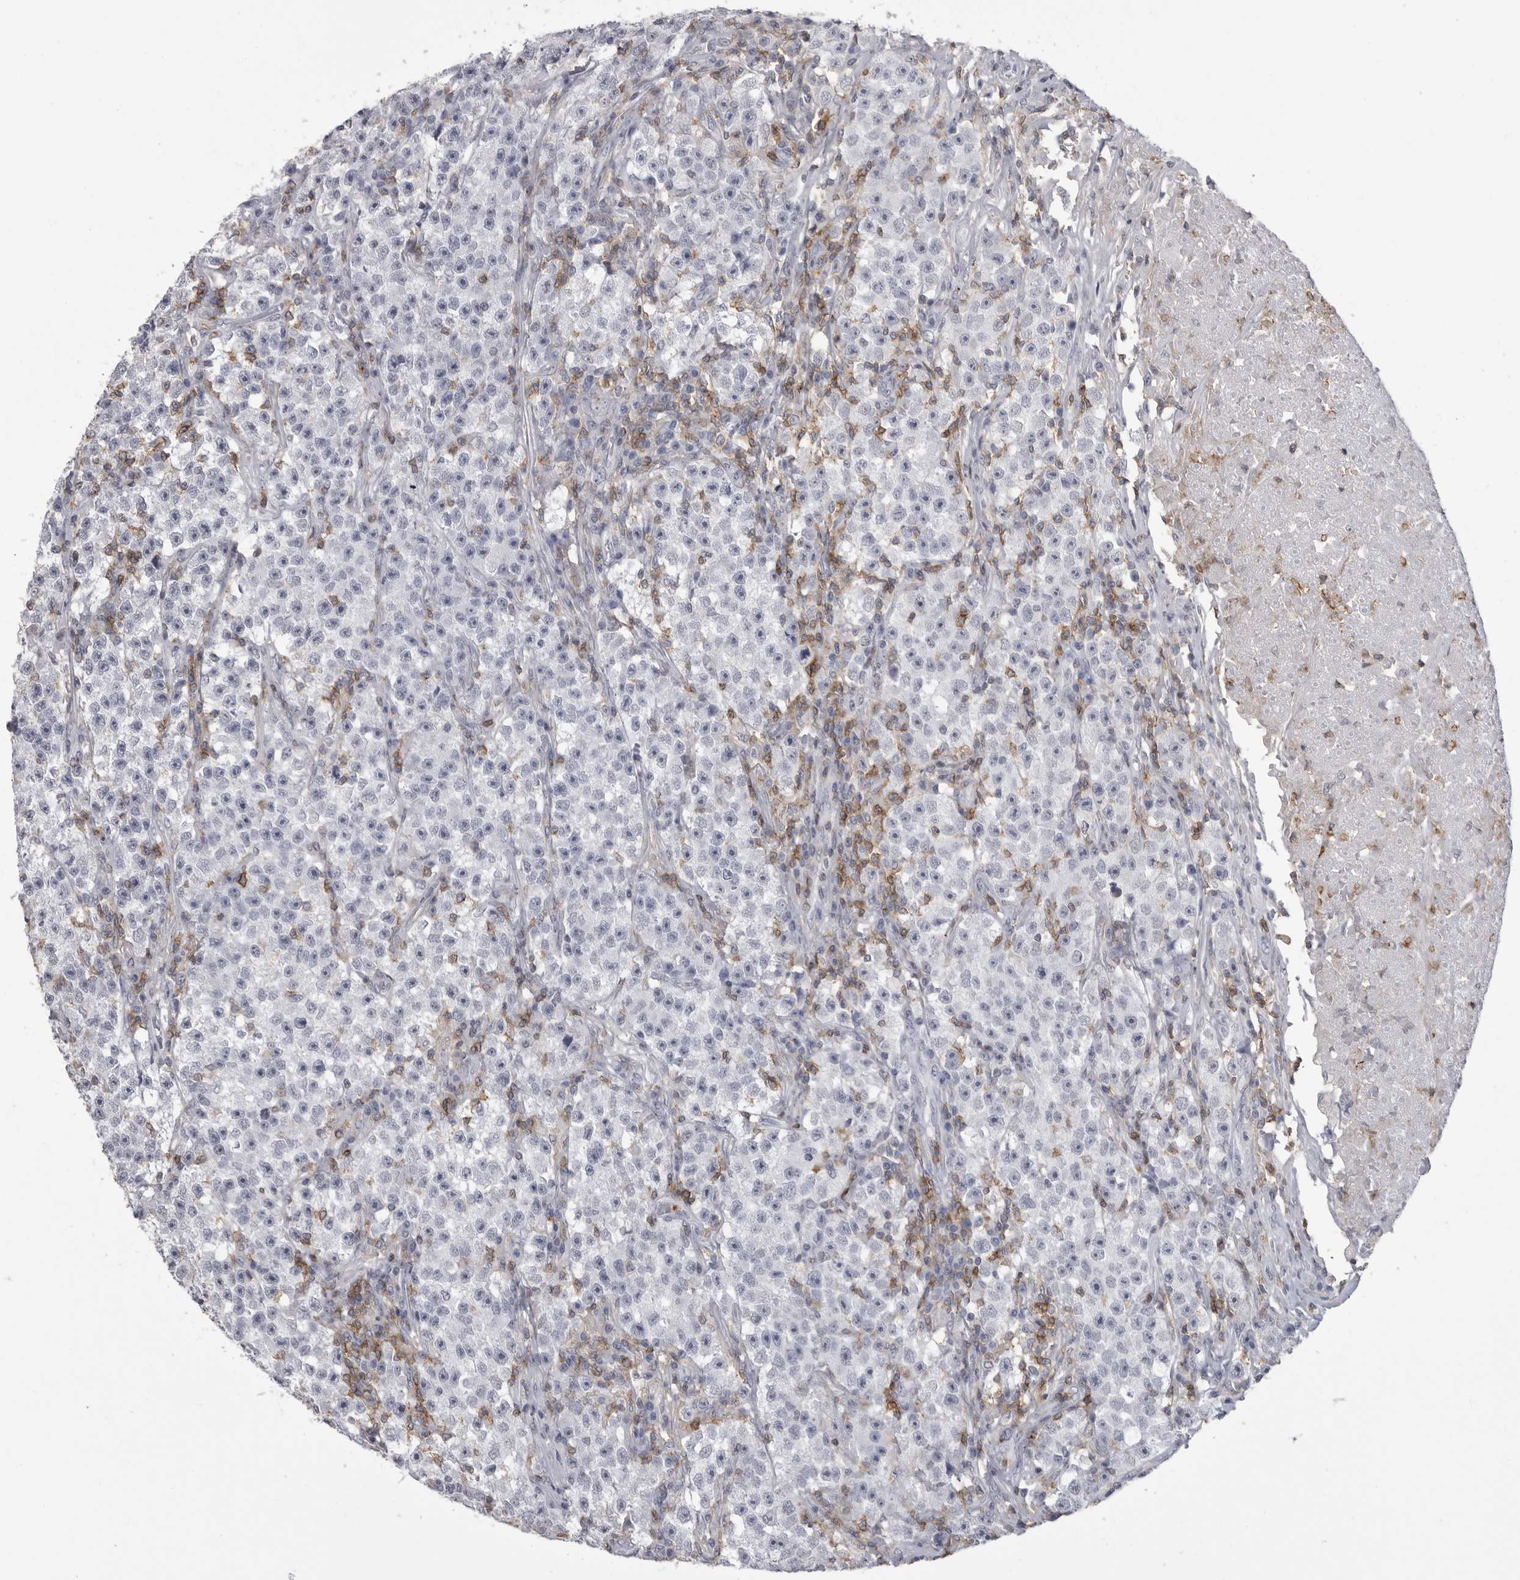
{"staining": {"intensity": "negative", "quantity": "none", "location": "none"}, "tissue": "testis cancer", "cell_type": "Tumor cells", "image_type": "cancer", "snomed": [{"axis": "morphology", "description": "Seminoma, NOS"}, {"axis": "topography", "description": "Testis"}], "caption": "Immunohistochemistry (IHC) photomicrograph of testis cancer (seminoma) stained for a protein (brown), which exhibits no positivity in tumor cells. (Stains: DAB (3,3'-diaminobenzidine) IHC with hematoxylin counter stain, Microscopy: brightfield microscopy at high magnification).", "gene": "ITGAL", "patient": {"sex": "male", "age": 22}}